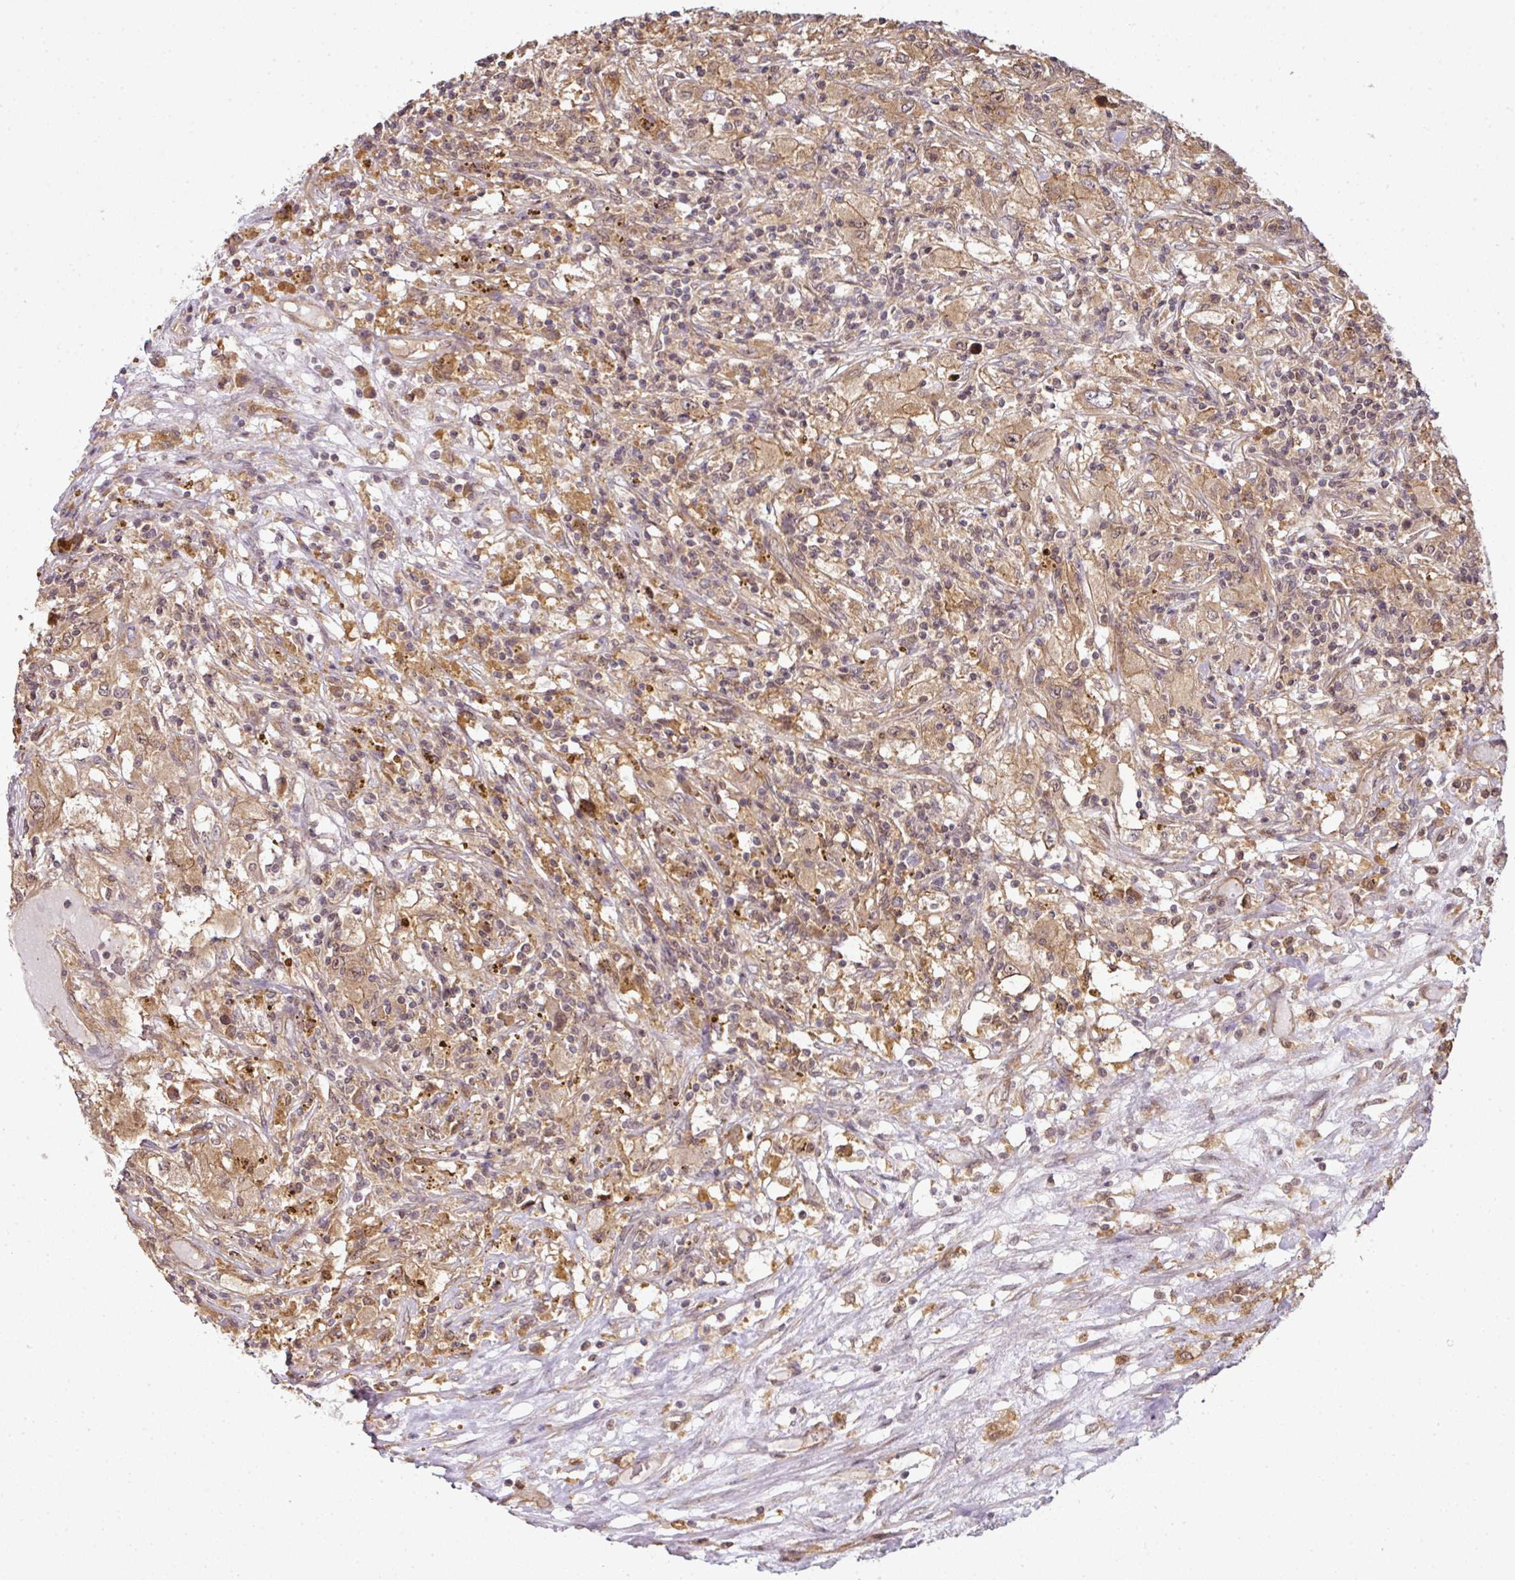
{"staining": {"intensity": "moderate", "quantity": ">75%", "location": "cytoplasmic/membranous"}, "tissue": "renal cancer", "cell_type": "Tumor cells", "image_type": "cancer", "snomed": [{"axis": "morphology", "description": "Adenocarcinoma, NOS"}, {"axis": "topography", "description": "Kidney"}], "caption": "Human adenocarcinoma (renal) stained with a protein marker displays moderate staining in tumor cells.", "gene": "ANKRD18A", "patient": {"sex": "female", "age": 67}}